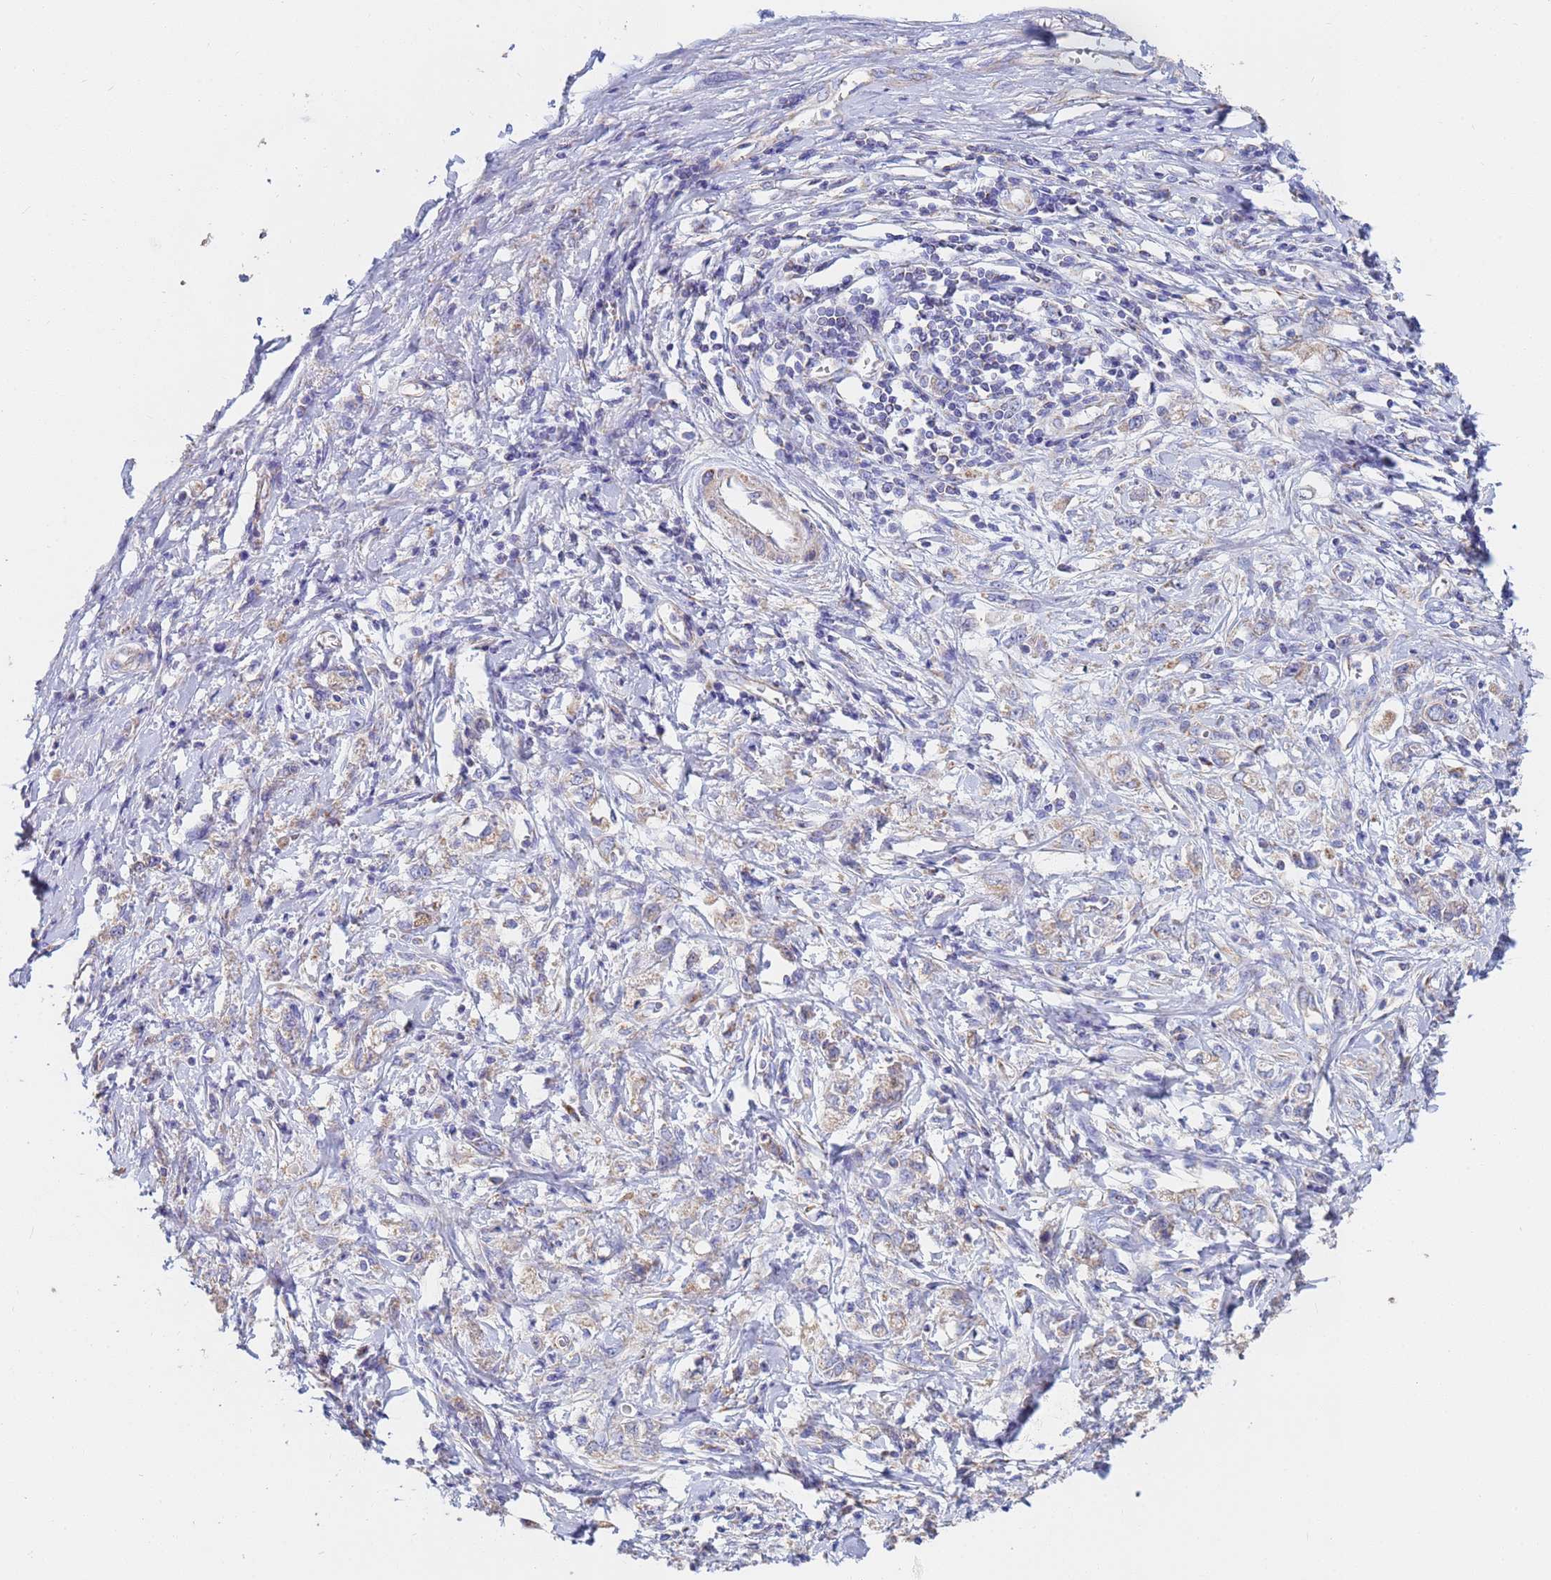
{"staining": {"intensity": "weak", "quantity": ">75%", "location": "cytoplasmic/membranous"}, "tissue": "stomach cancer", "cell_type": "Tumor cells", "image_type": "cancer", "snomed": [{"axis": "morphology", "description": "Adenocarcinoma, NOS"}, {"axis": "topography", "description": "Stomach"}], "caption": "Protein staining of stomach cancer tissue reveals weak cytoplasmic/membranous positivity in about >75% of tumor cells. (DAB (3,3'-diaminobenzidine) = brown stain, brightfield microscopy at high magnification).", "gene": "UQCRH", "patient": {"sex": "female", "age": 76}}